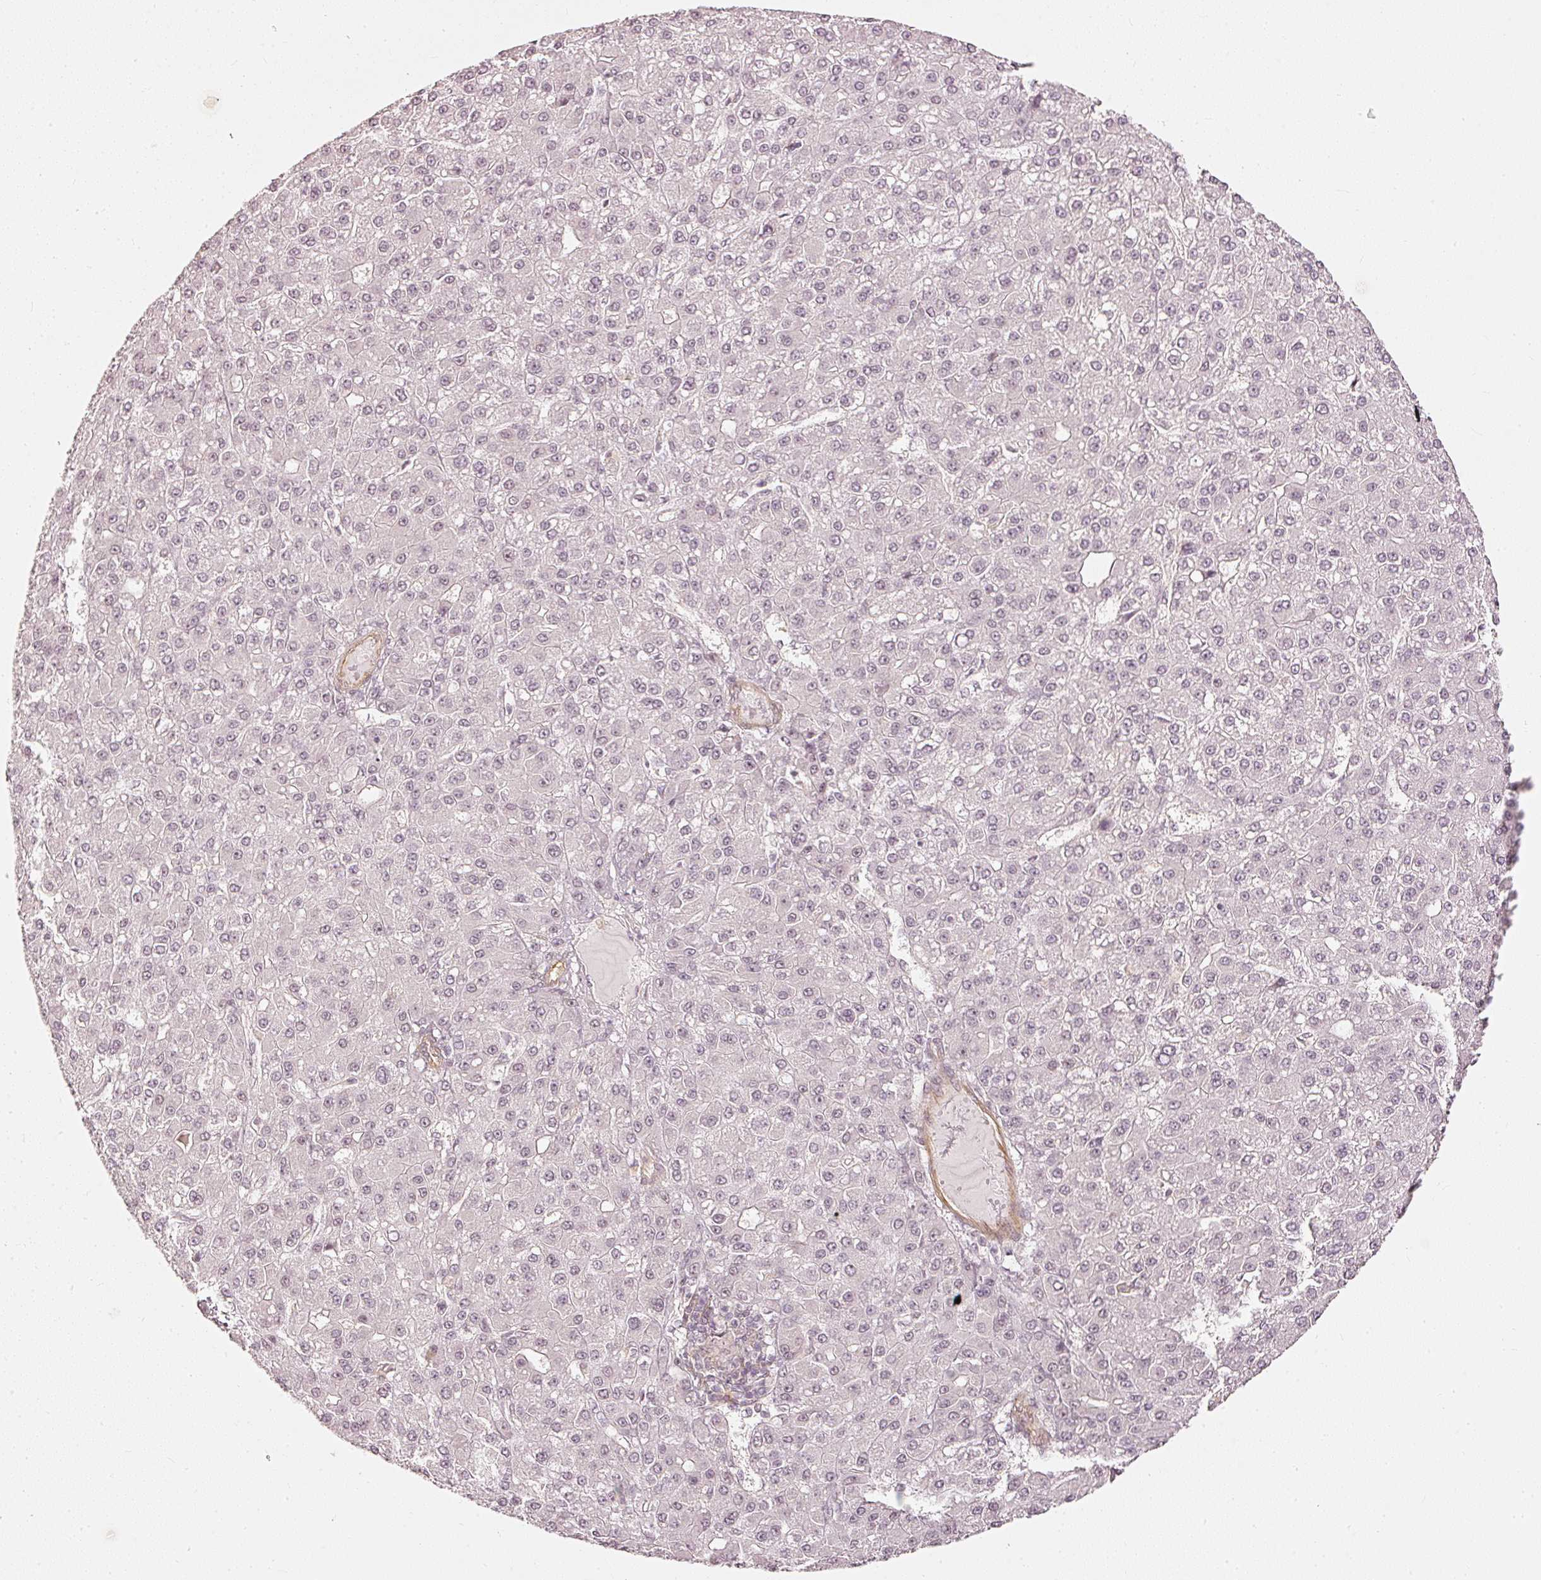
{"staining": {"intensity": "negative", "quantity": "none", "location": "none"}, "tissue": "liver cancer", "cell_type": "Tumor cells", "image_type": "cancer", "snomed": [{"axis": "morphology", "description": "Carcinoma, Hepatocellular, NOS"}, {"axis": "topography", "description": "Liver"}], "caption": "A high-resolution micrograph shows immunohistochemistry (IHC) staining of liver hepatocellular carcinoma, which exhibits no significant staining in tumor cells.", "gene": "DRD2", "patient": {"sex": "male", "age": 67}}